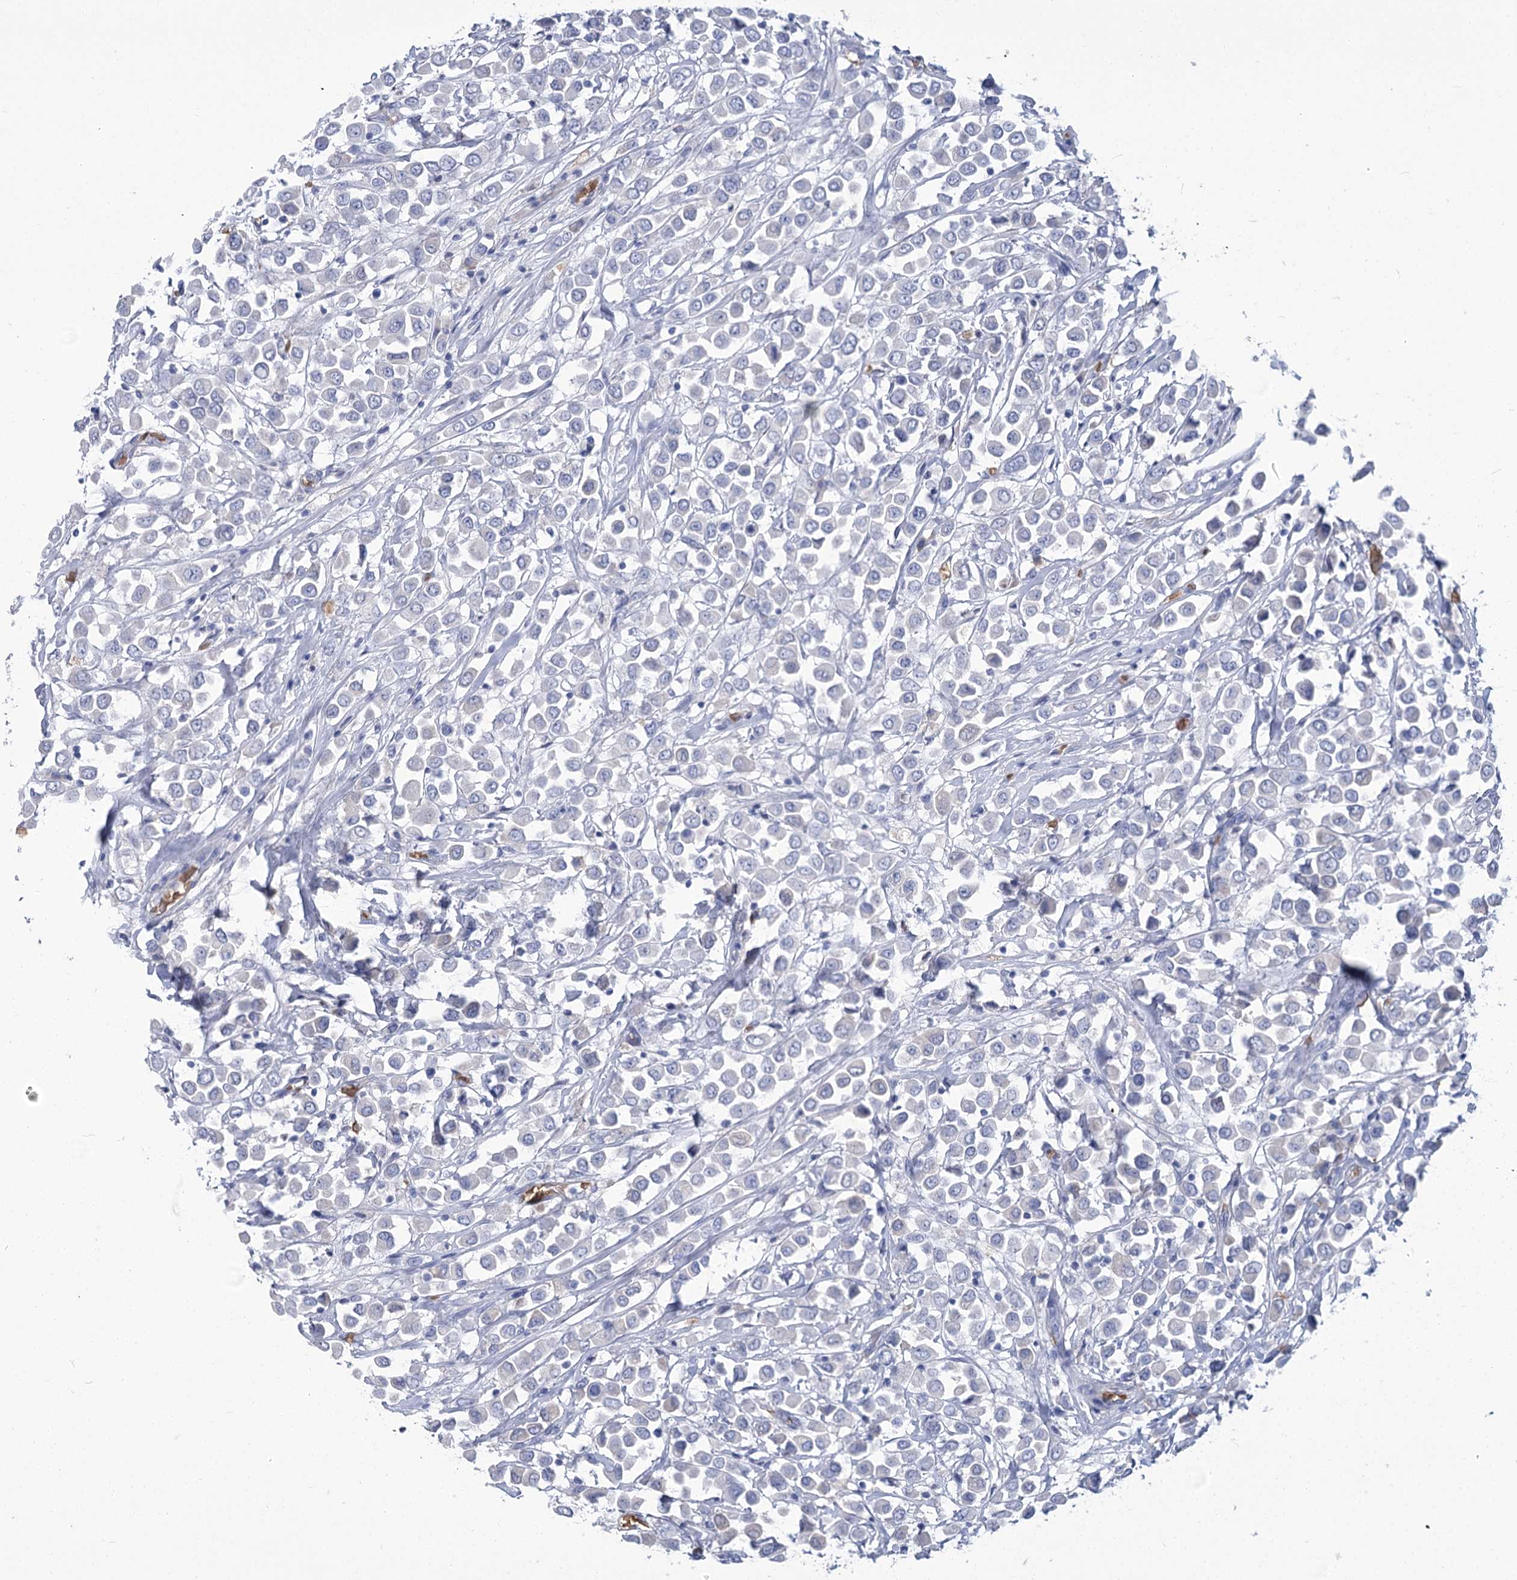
{"staining": {"intensity": "negative", "quantity": "none", "location": "none"}, "tissue": "breast cancer", "cell_type": "Tumor cells", "image_type": "cancer", "snomed": [{"axis": "morphology", "description": "Duct carcinoma"}, {"axis": "topography", "description": "Breast"}], "caption": "Tumor cells show no significant protein staining in breast cancer (intraductal carcinoma). (Brightfield microscopy of DAB IHC at high magnification).", "gene": "HBA1", "patient": {"sex": "female", "age": 61}}